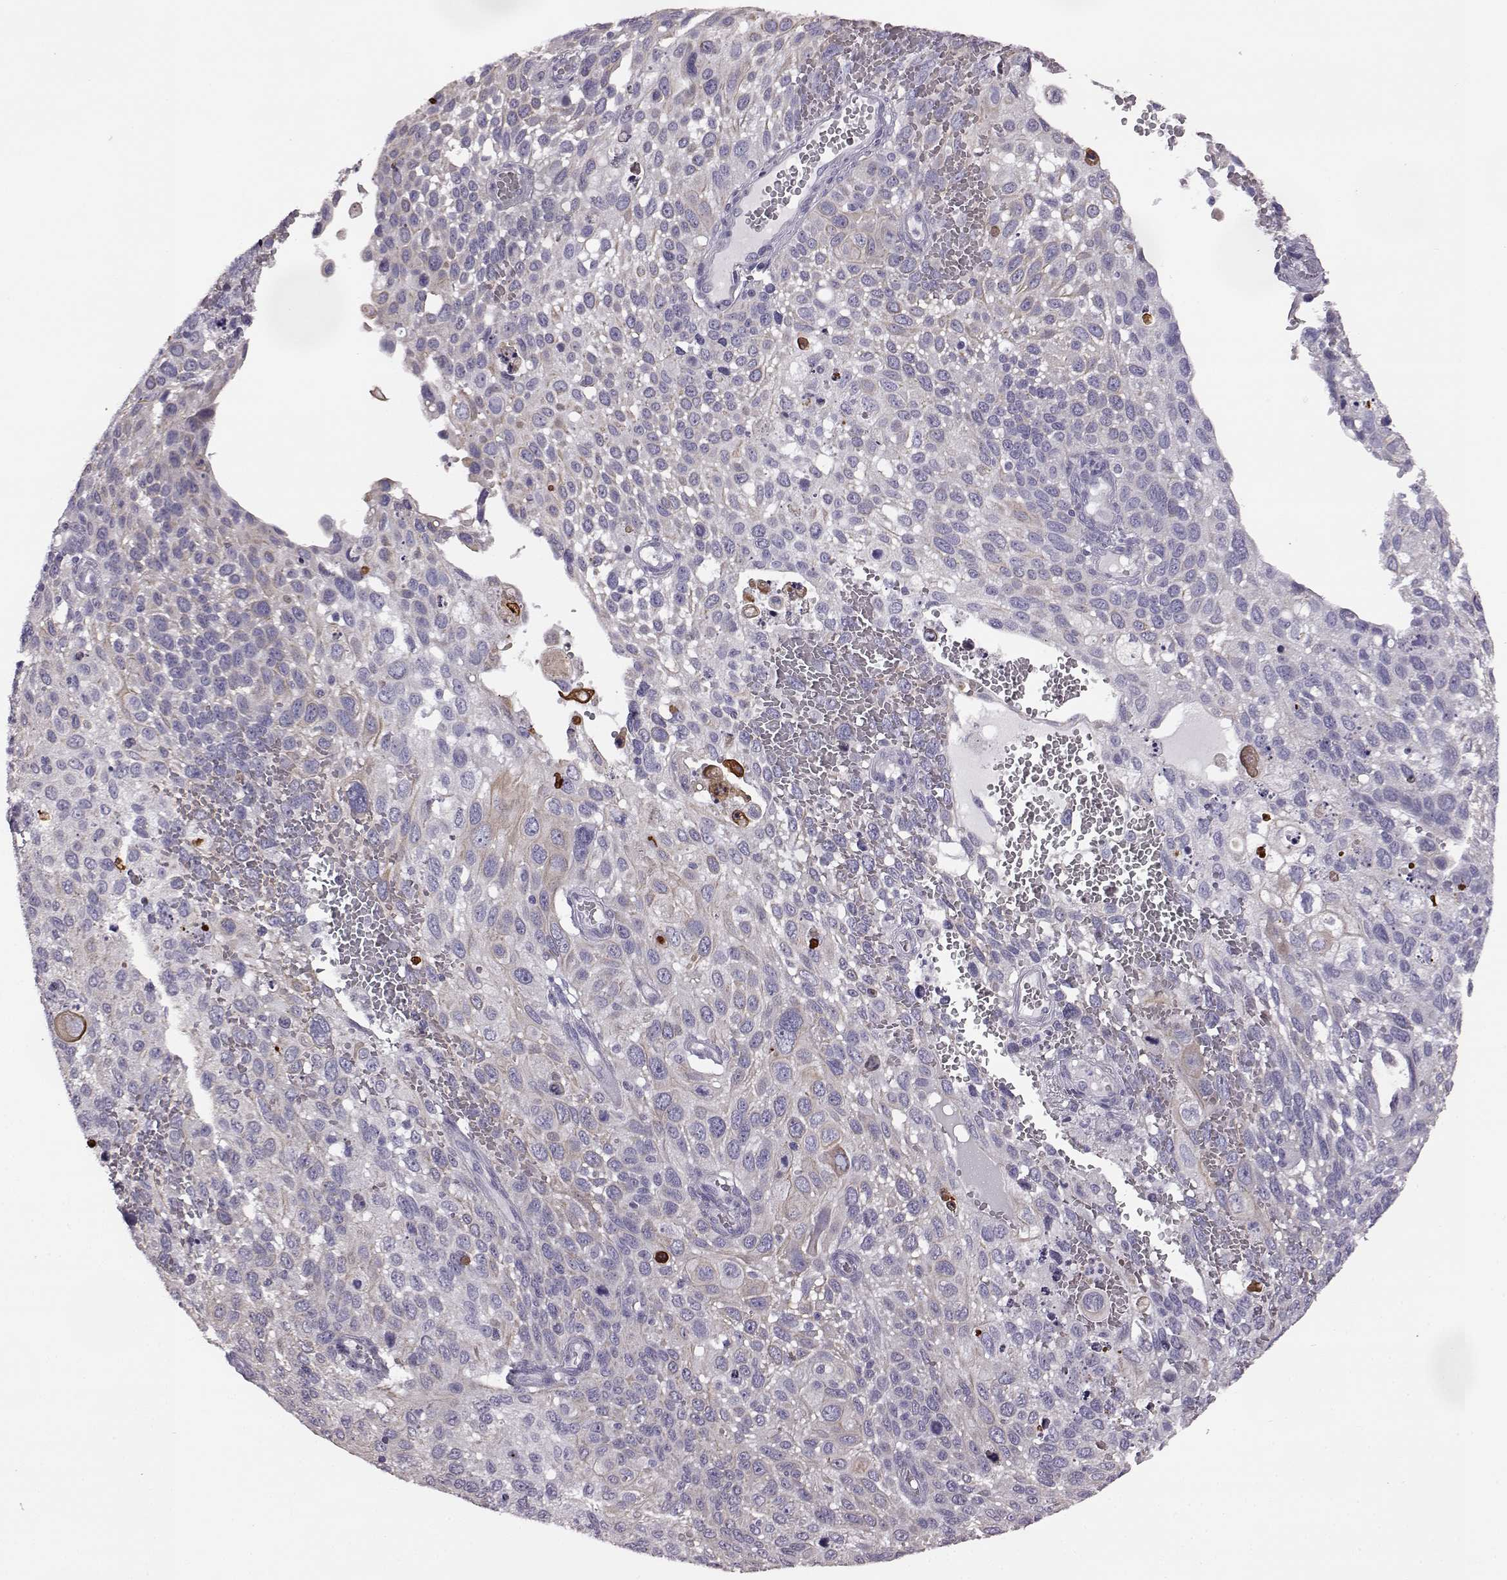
{"staining": {"intensity": "weak", "quantity": "<25%", "location": "cytoplasmic/membranous"}, "tissue": "cervical cancer", "cell_type": "Tumor cells", "image_type": "cancer", "snomed": [{"axis": "morphology", "description": "Squamous cell carcinoma, NOS"}, {"axis": "topography", "description": "Cervix"}], "caption": "Image shows no significant protein staining in tumor cells of cervical cancer (squamous cell carcinoma). (DAB IHC, high magnification).", "gene": "ODAD4", "patient": {"sex": "female", "age": 70}}